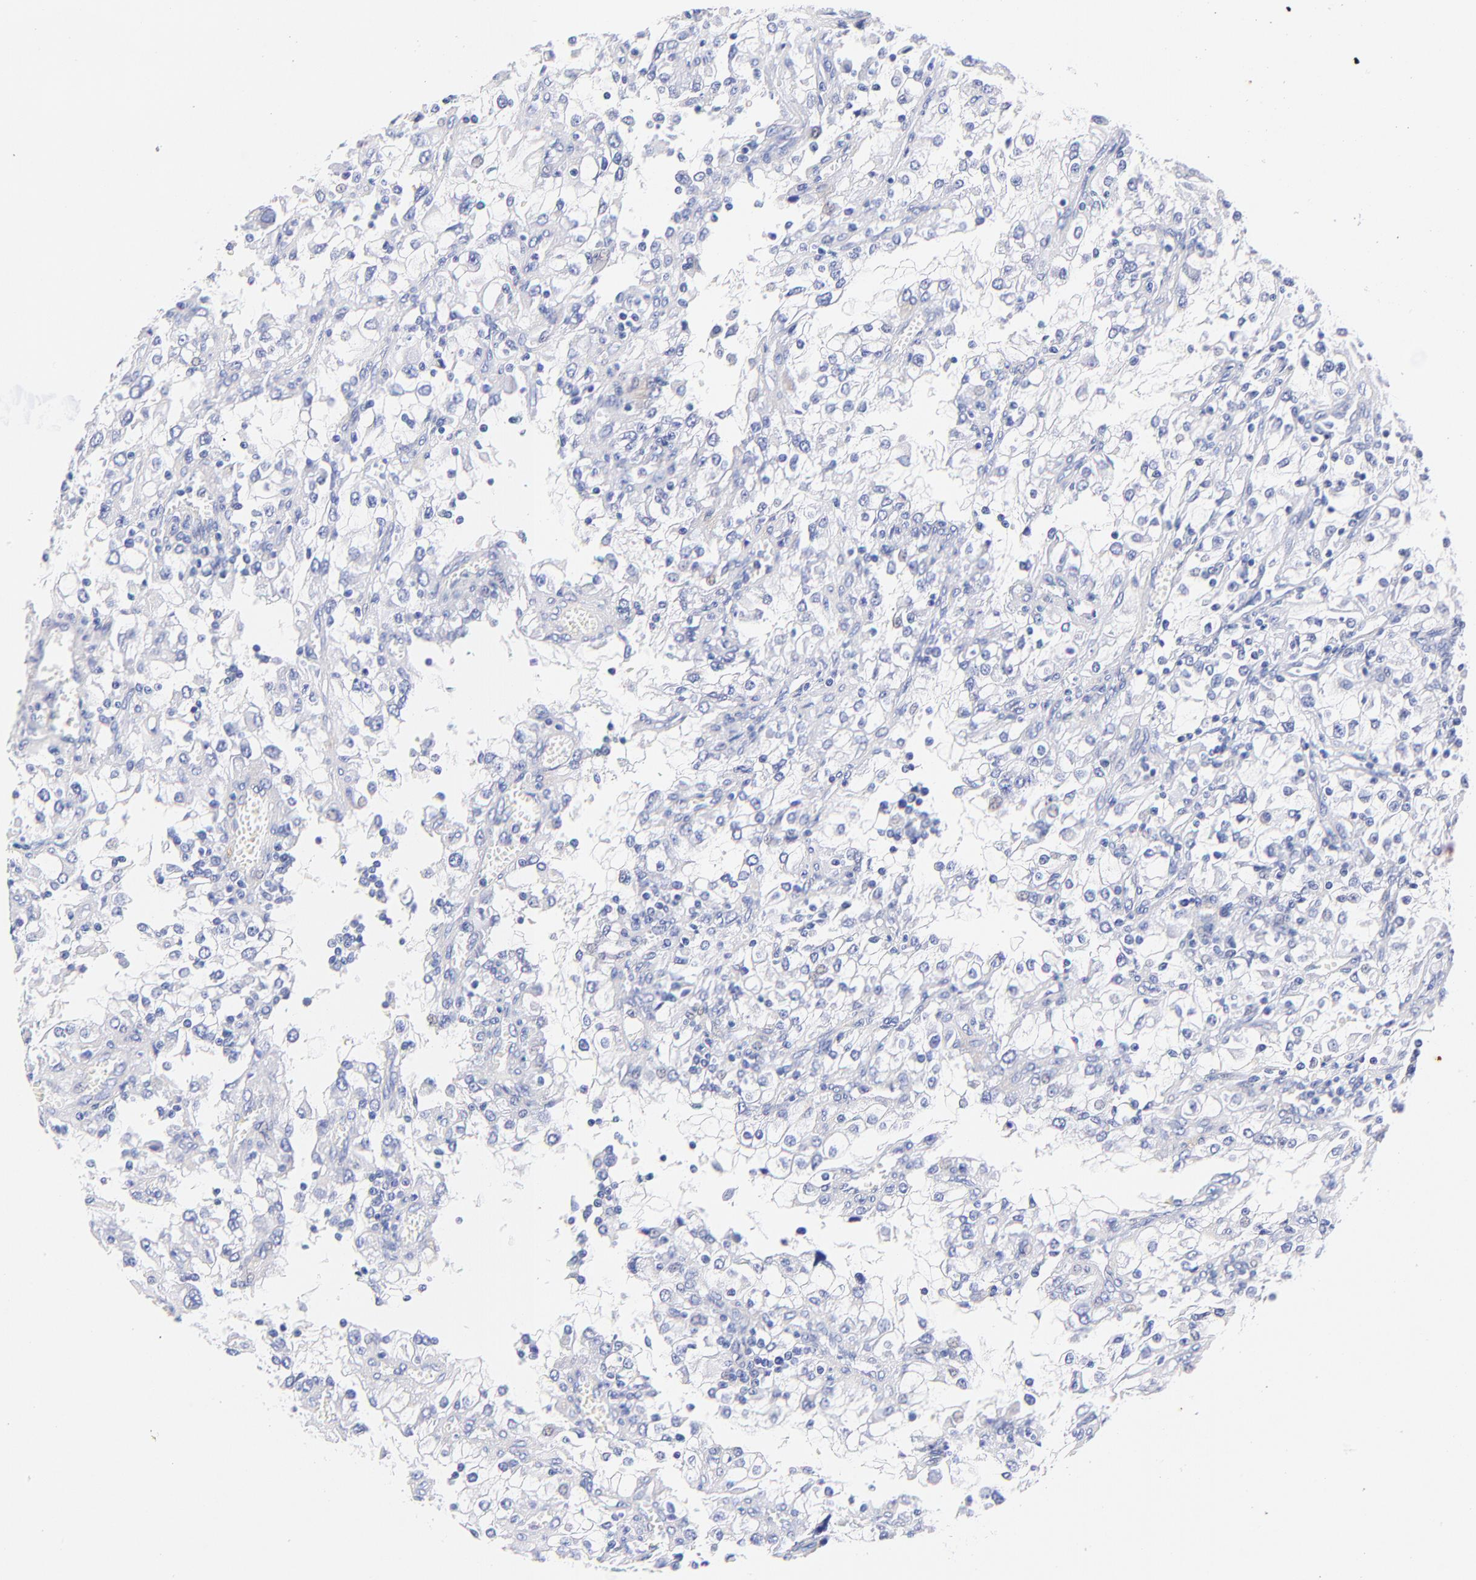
{"staining": {"intensity": "negative", "quantity": "none", "location": "none"}, "tissue": "renal cancer", "cell_type": "Tumor cells", "image_type": "cancer", "snomed": [{"axis": "morphology", "description": "Adenocarcinoma, NOS"}, {"axis": "topography", "description": "Kidney"}], "caption": "An image of adenocarcinoma (renal) stained for a protein demonstrates no brown staining in tumor cells.", "gene": "HORMAD2", "patient": {"sex": "female", "age": 52}}